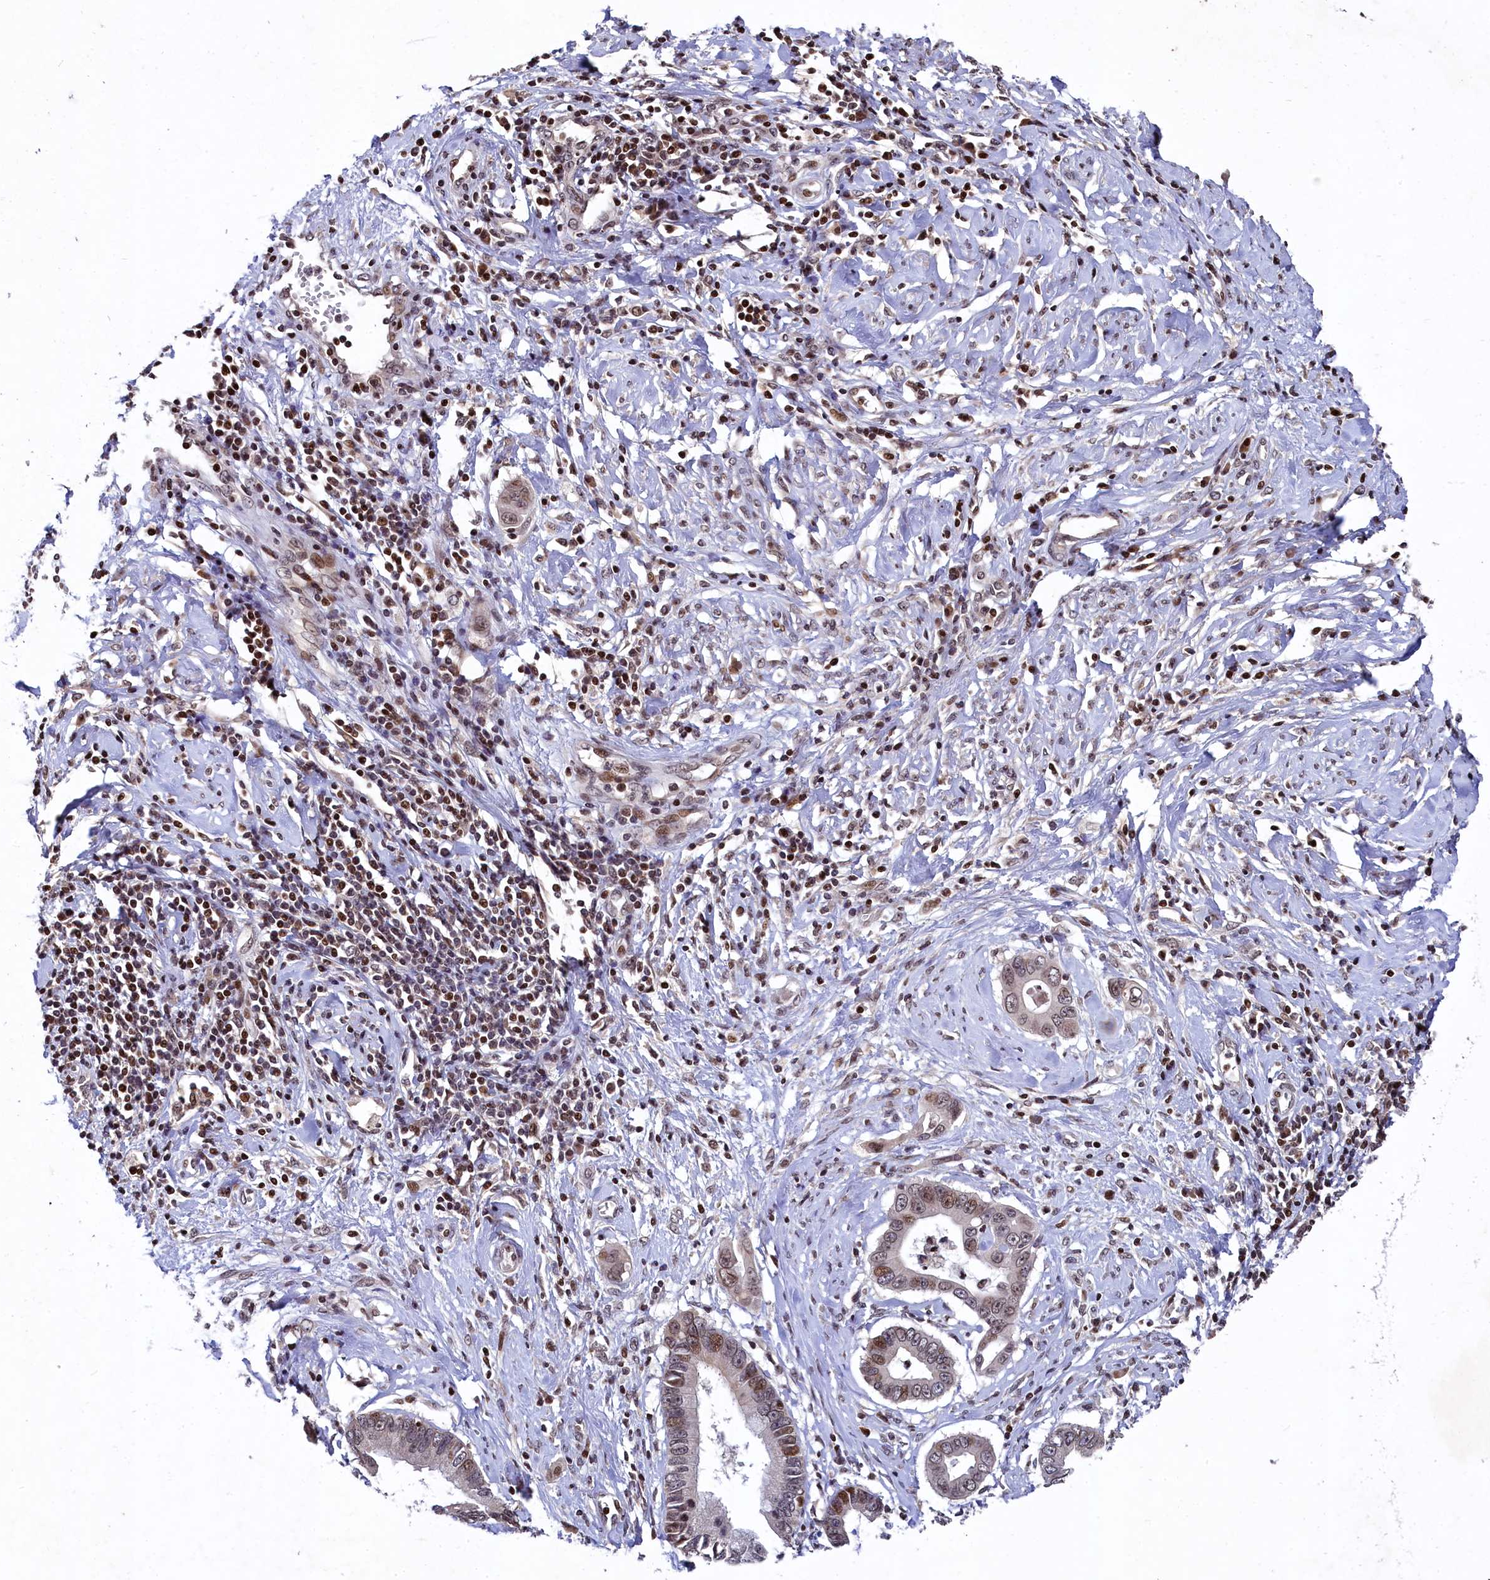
{"staining": {"intensity": "moderate", "quantity": "25%-75%", "location": "nuclear"}, "tissue": "cervical cancer", "cell_type": "Tumor cells", "image_type": "cancer", "snomed": [{"axis": "morphology", "description": "Adenocarcinoma, NOS"}, {"axis": "topography", "description": "Cervix"}], "caption": "Cervical adenocarcinoma stained with a protein marker demonstrates moderate staining in tumor cells.", "gene": "FAM217B", "patient": {"sex": "female", "age": 44}}